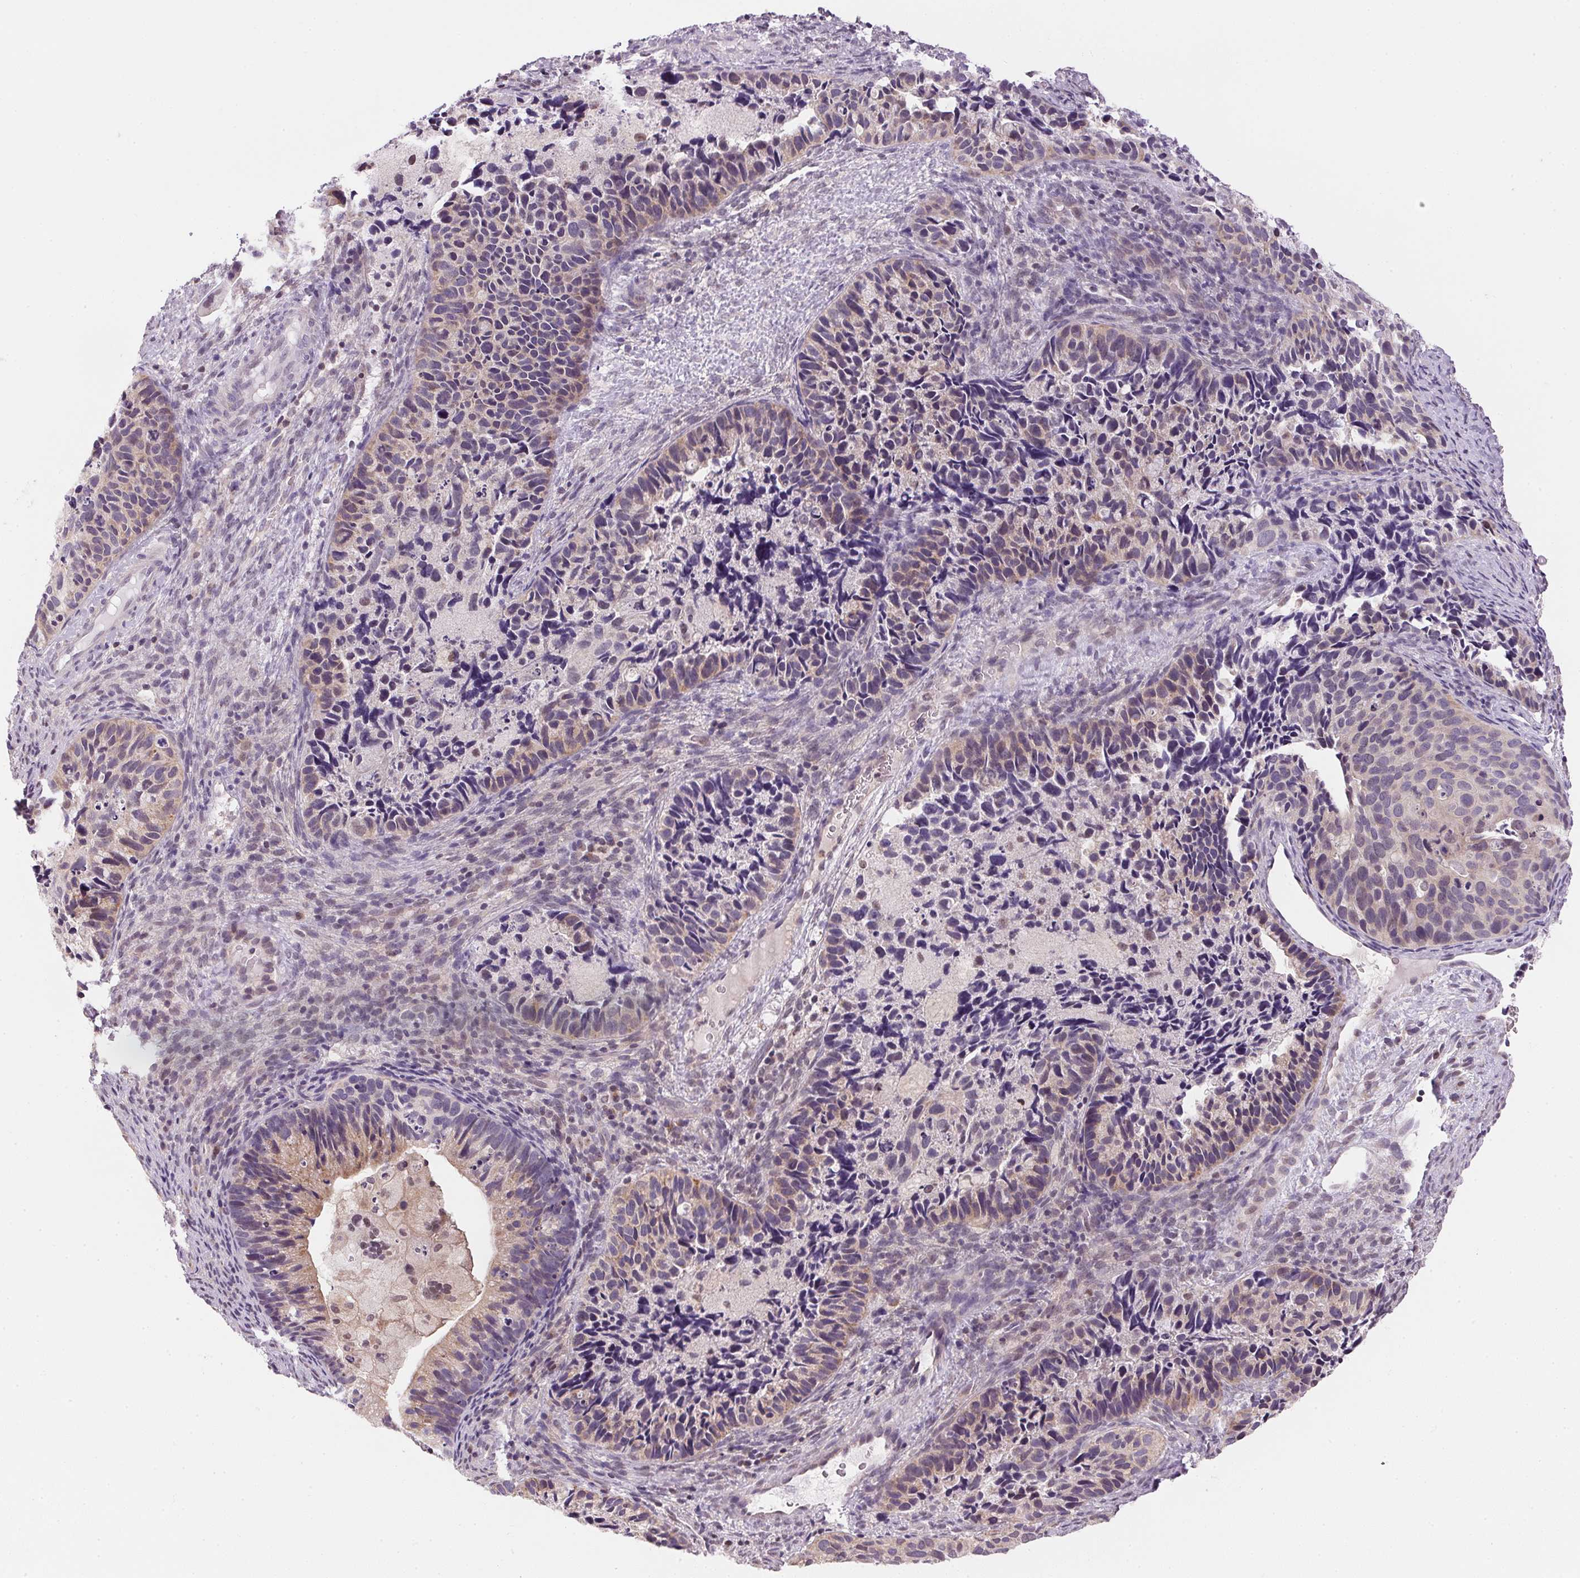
{"staining": {"intensity": "weak", "quantity": "<25%", "location": "cytoplasmic/membranous"}, "tissue": "cervical cancer", "cell_type": "Tumor cells", "image_type": "cancer", "snomed": [{"axis": "morphology", "description": "Squamous cell carcinoma, NOS"}, {"axis": "topography", "description": "Cervix"}], "caption": "Human cervical cancer stained for a protein using immunohistochemistry (IHC) shows no expression in tumor cells.", "gene": "SC5D", "patient": {"sex": "female", "age": 38}}